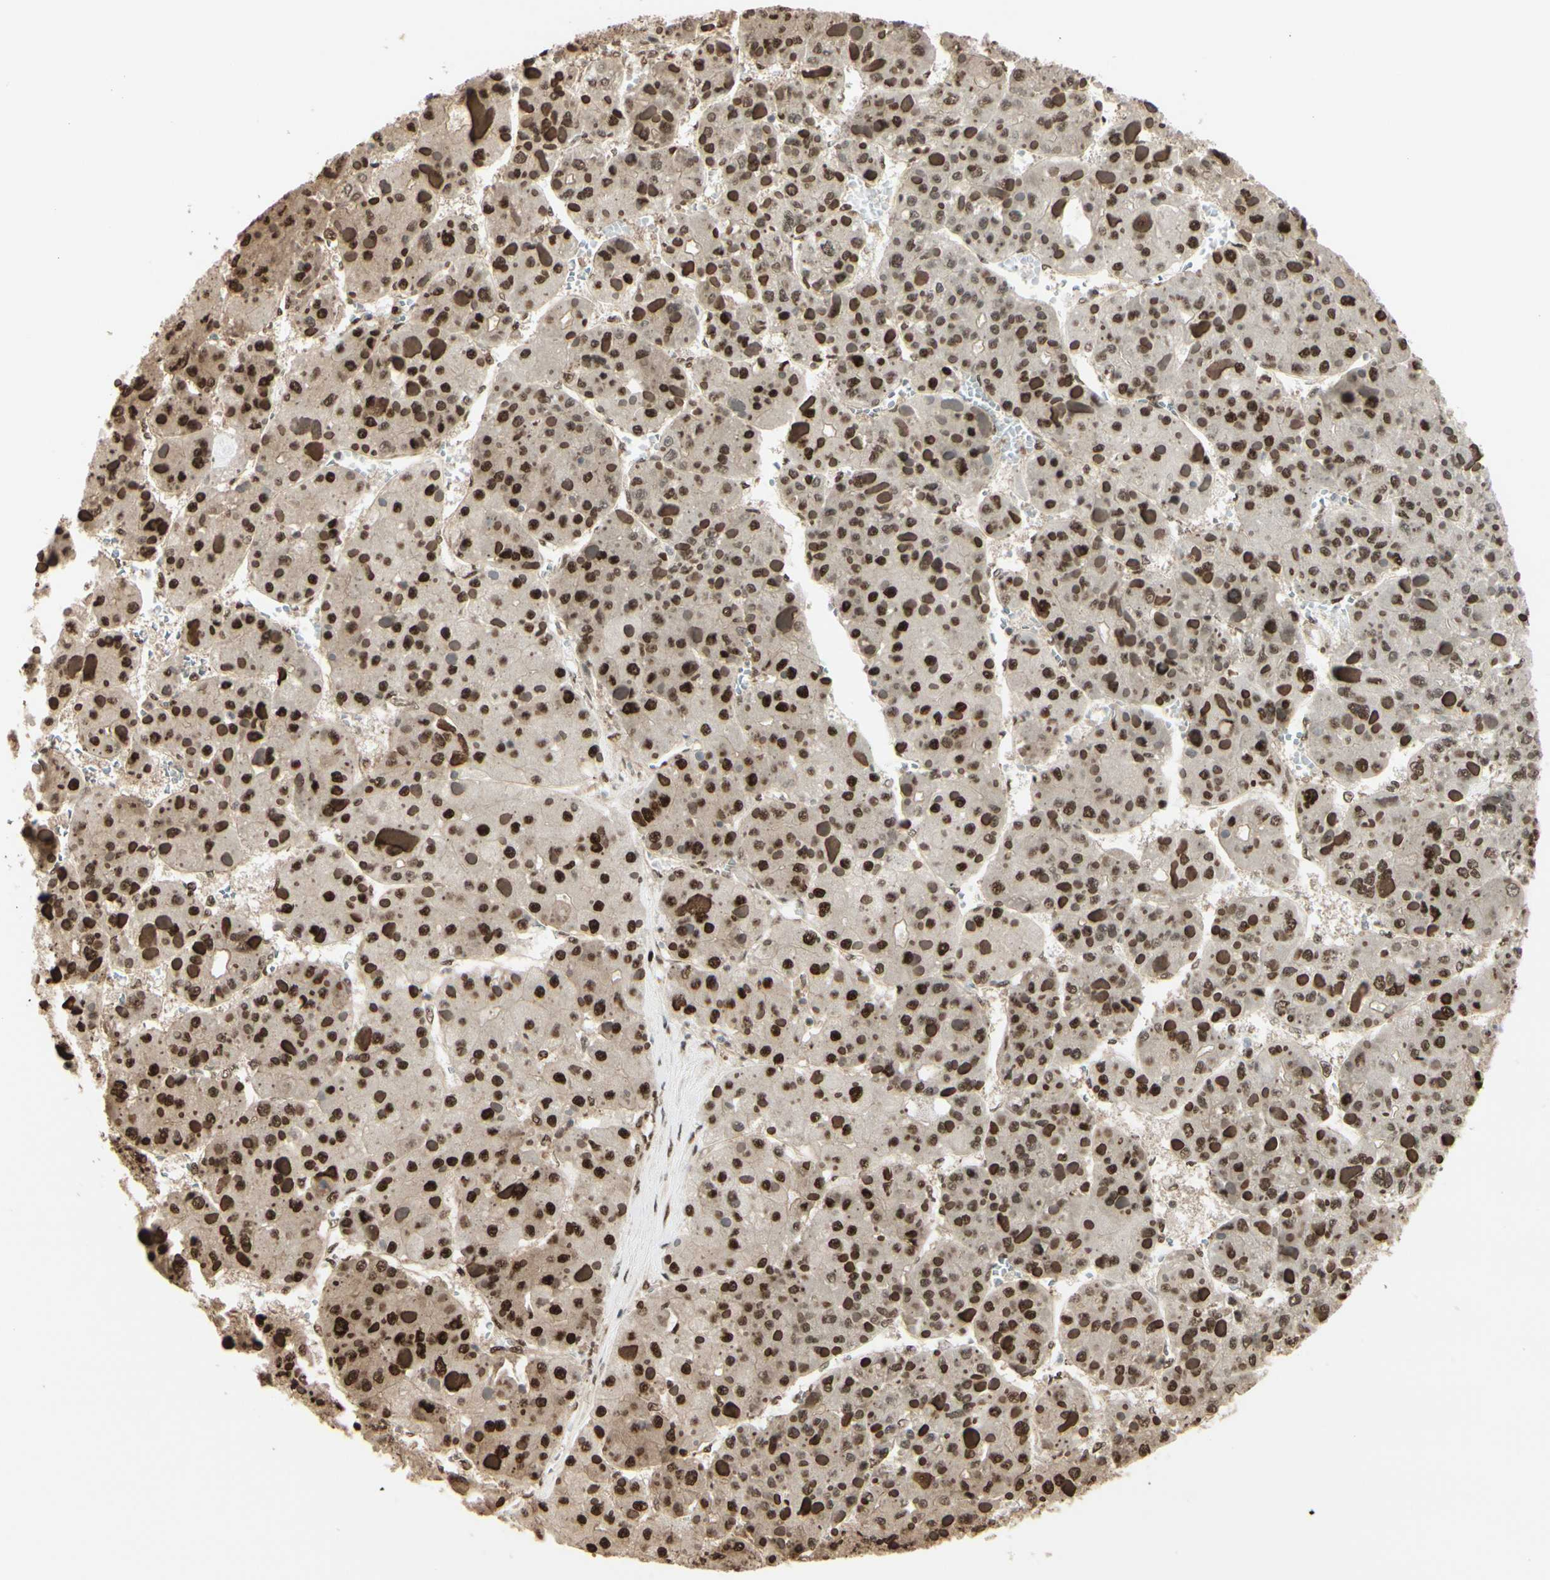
{"staining": {"intensity": "strong", "quantity": ">75%", "location": "nuclear"}, "tissue": "liver cancer", "cell_type": "Tumor cells", "image_type": "cancer", "snomed": [{"axis": "morphology", "description": "Carcinoma, Hepatocellular, NOS"}, {"axis": "topography", "description": "Liver"}], "caption": "DAB immunohistochemical staining of human liver hepatocellular carcinoma displays strong nuclear protein expression in approximately >75% of tumor cells. (DAB (3,3'-diaminobenzidine) IHC, brown staining for protein, blue staining for nuclei).", "gene": "HSF1", "patient": {"sex": "female", "age": 73}}